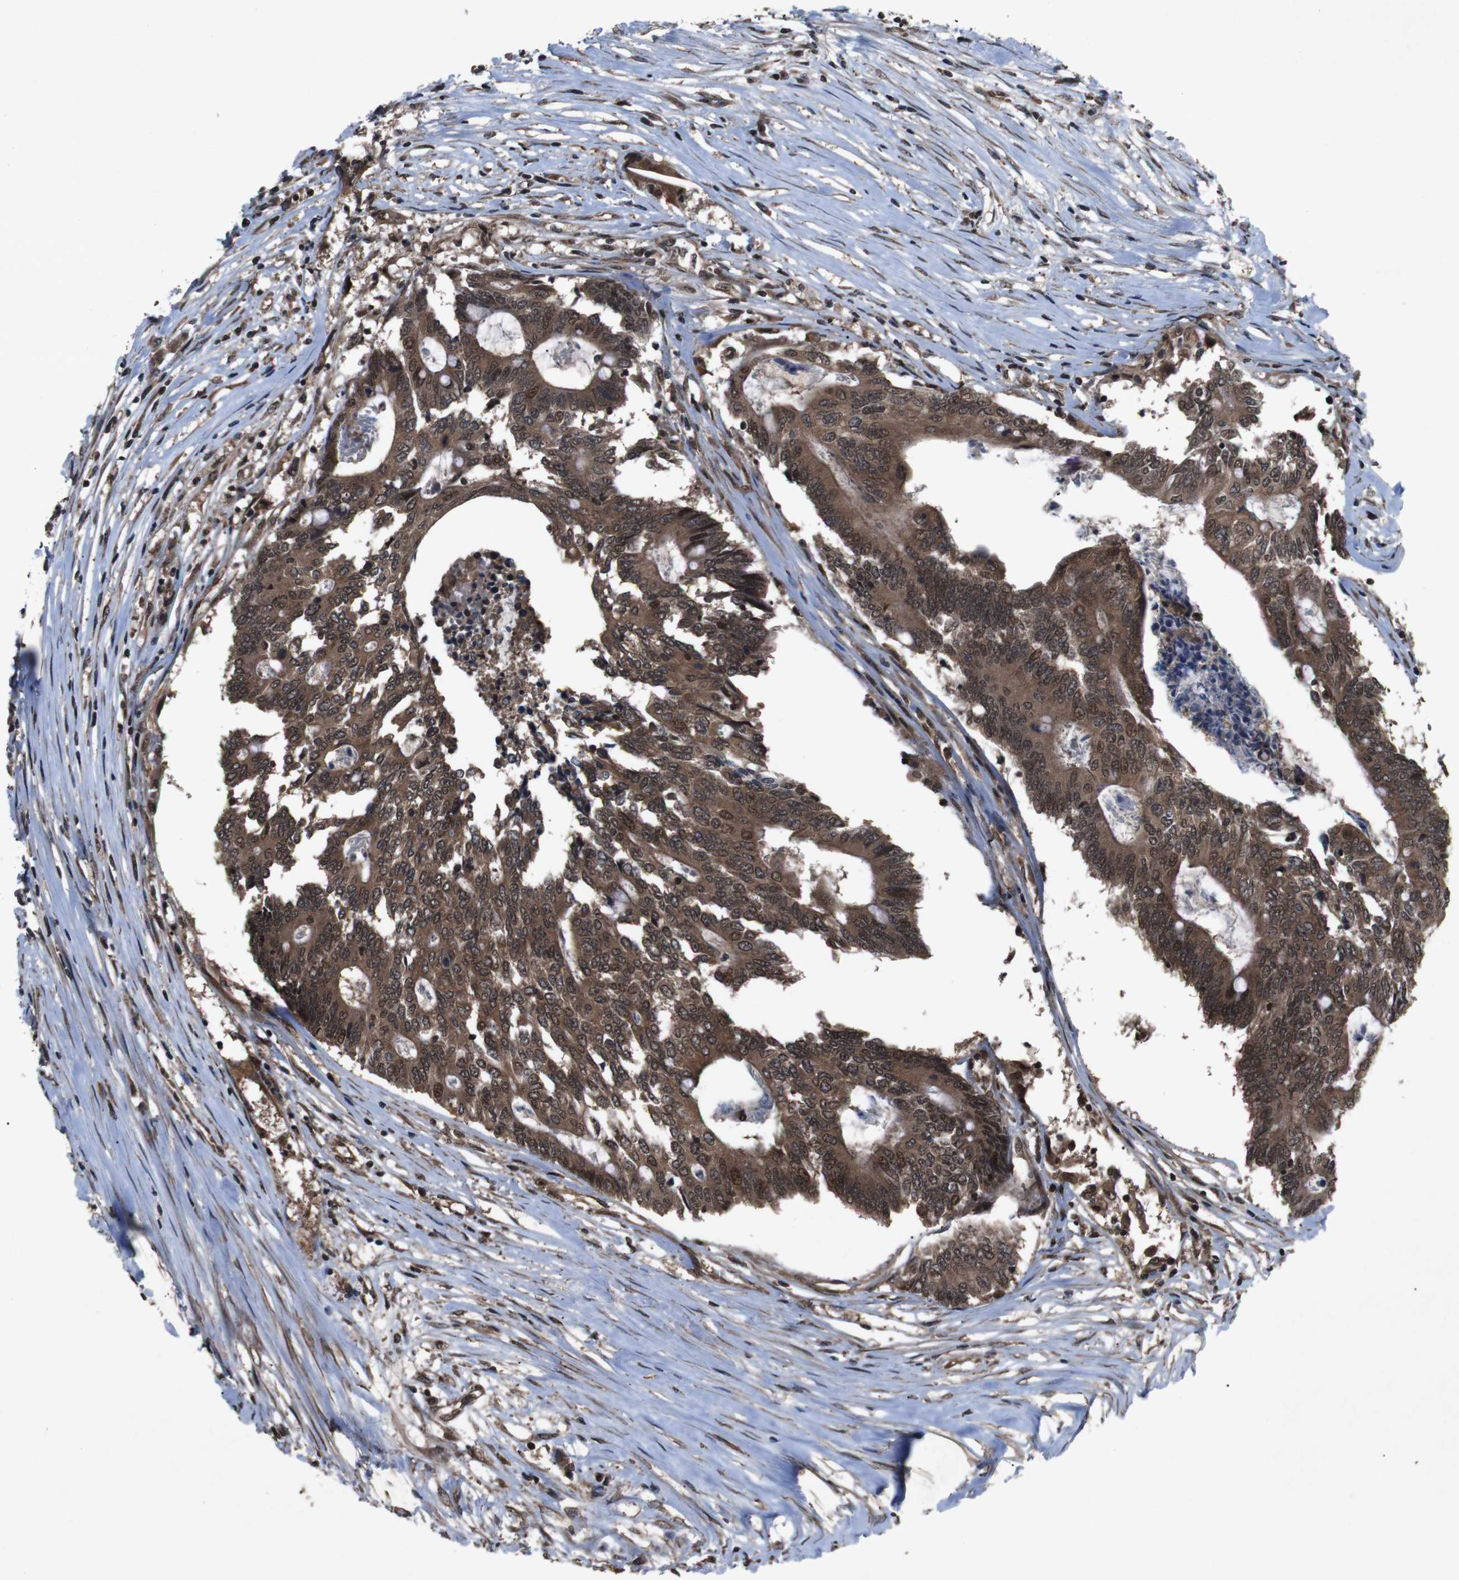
{"staining": {"intensity": "strong", "quantity": ">75%", "location": "cytoplasmic/membranous,nuclear"}, "tissue": "colorectal cancer", "cell_type": "Tumor cells", "image_type": "cancer", "snomed": [{"axis": "morphology", "description": "Adenocarcinoma, NOS"}, {"axis": "topography", "description": "Rectum"}], "caption": "This is a photomicrograph of immunohistochemistry (IHC) staining of adenocarcinoma (colorectal), which shows strong staining in the cytoplasmic/membranous and nuclear of tumor cells.", "gene": "SOCS1", "patient": {"sex": "male", "age": 63}}